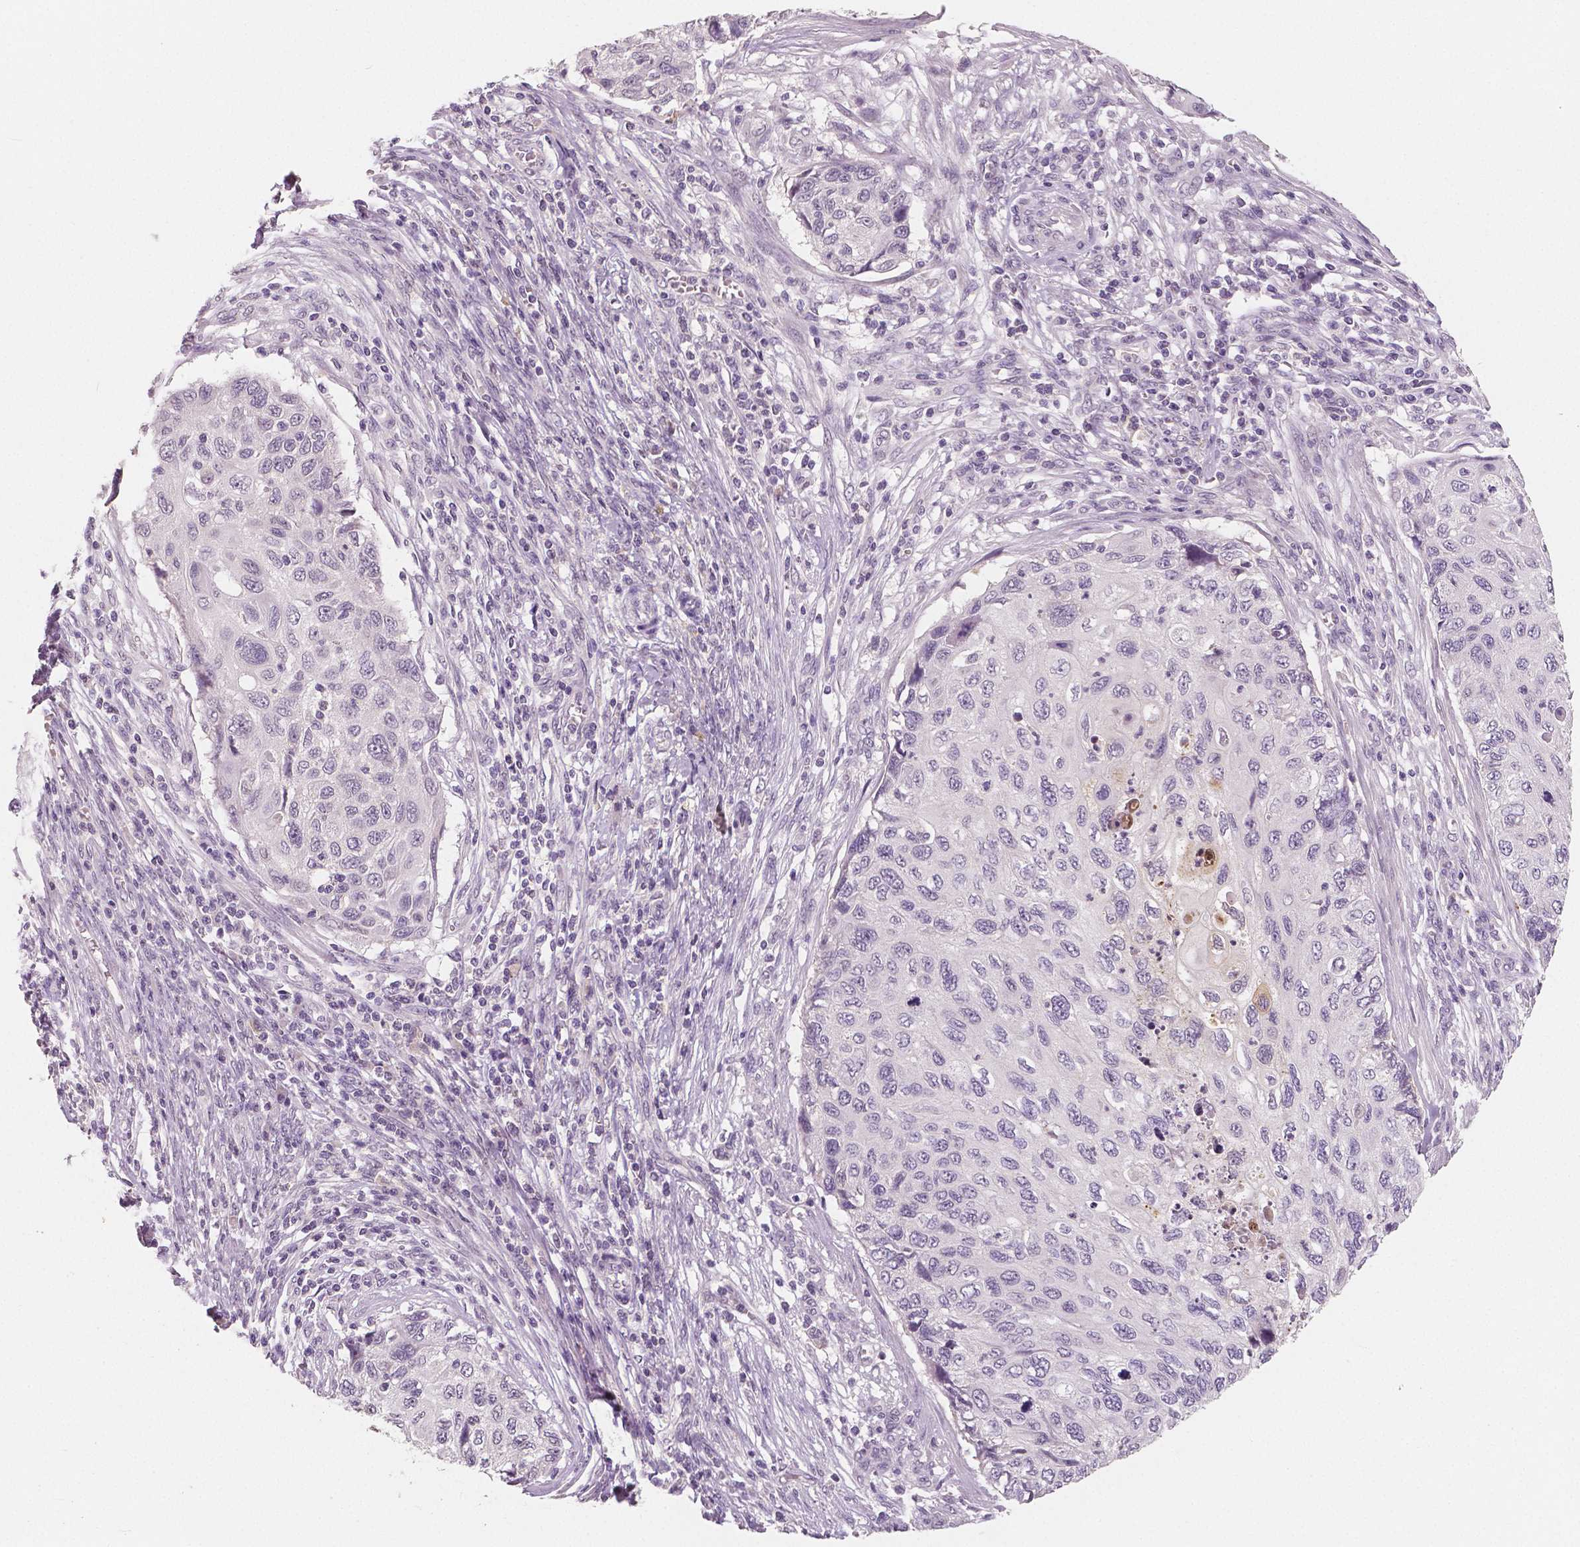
{"staining": {"intensity": "negative", "quantity": "none", "location": "none"}, "tissue": "cervical cancer", "cell_type": "Tumor cells", "image_type": "cancer", "snomed": [{"axis": "morphology", "description": "Squamous cell carcinoma, NOS"}, {"axis": "topography", "description": "Cervix"}], "caption": "Protein analysis of cervical cancer (squamous cell carcinoma) displays no significant positivity in tumor cells.", "gene": "RNASE7", "patient": {"sex": "female", "age": 70}}